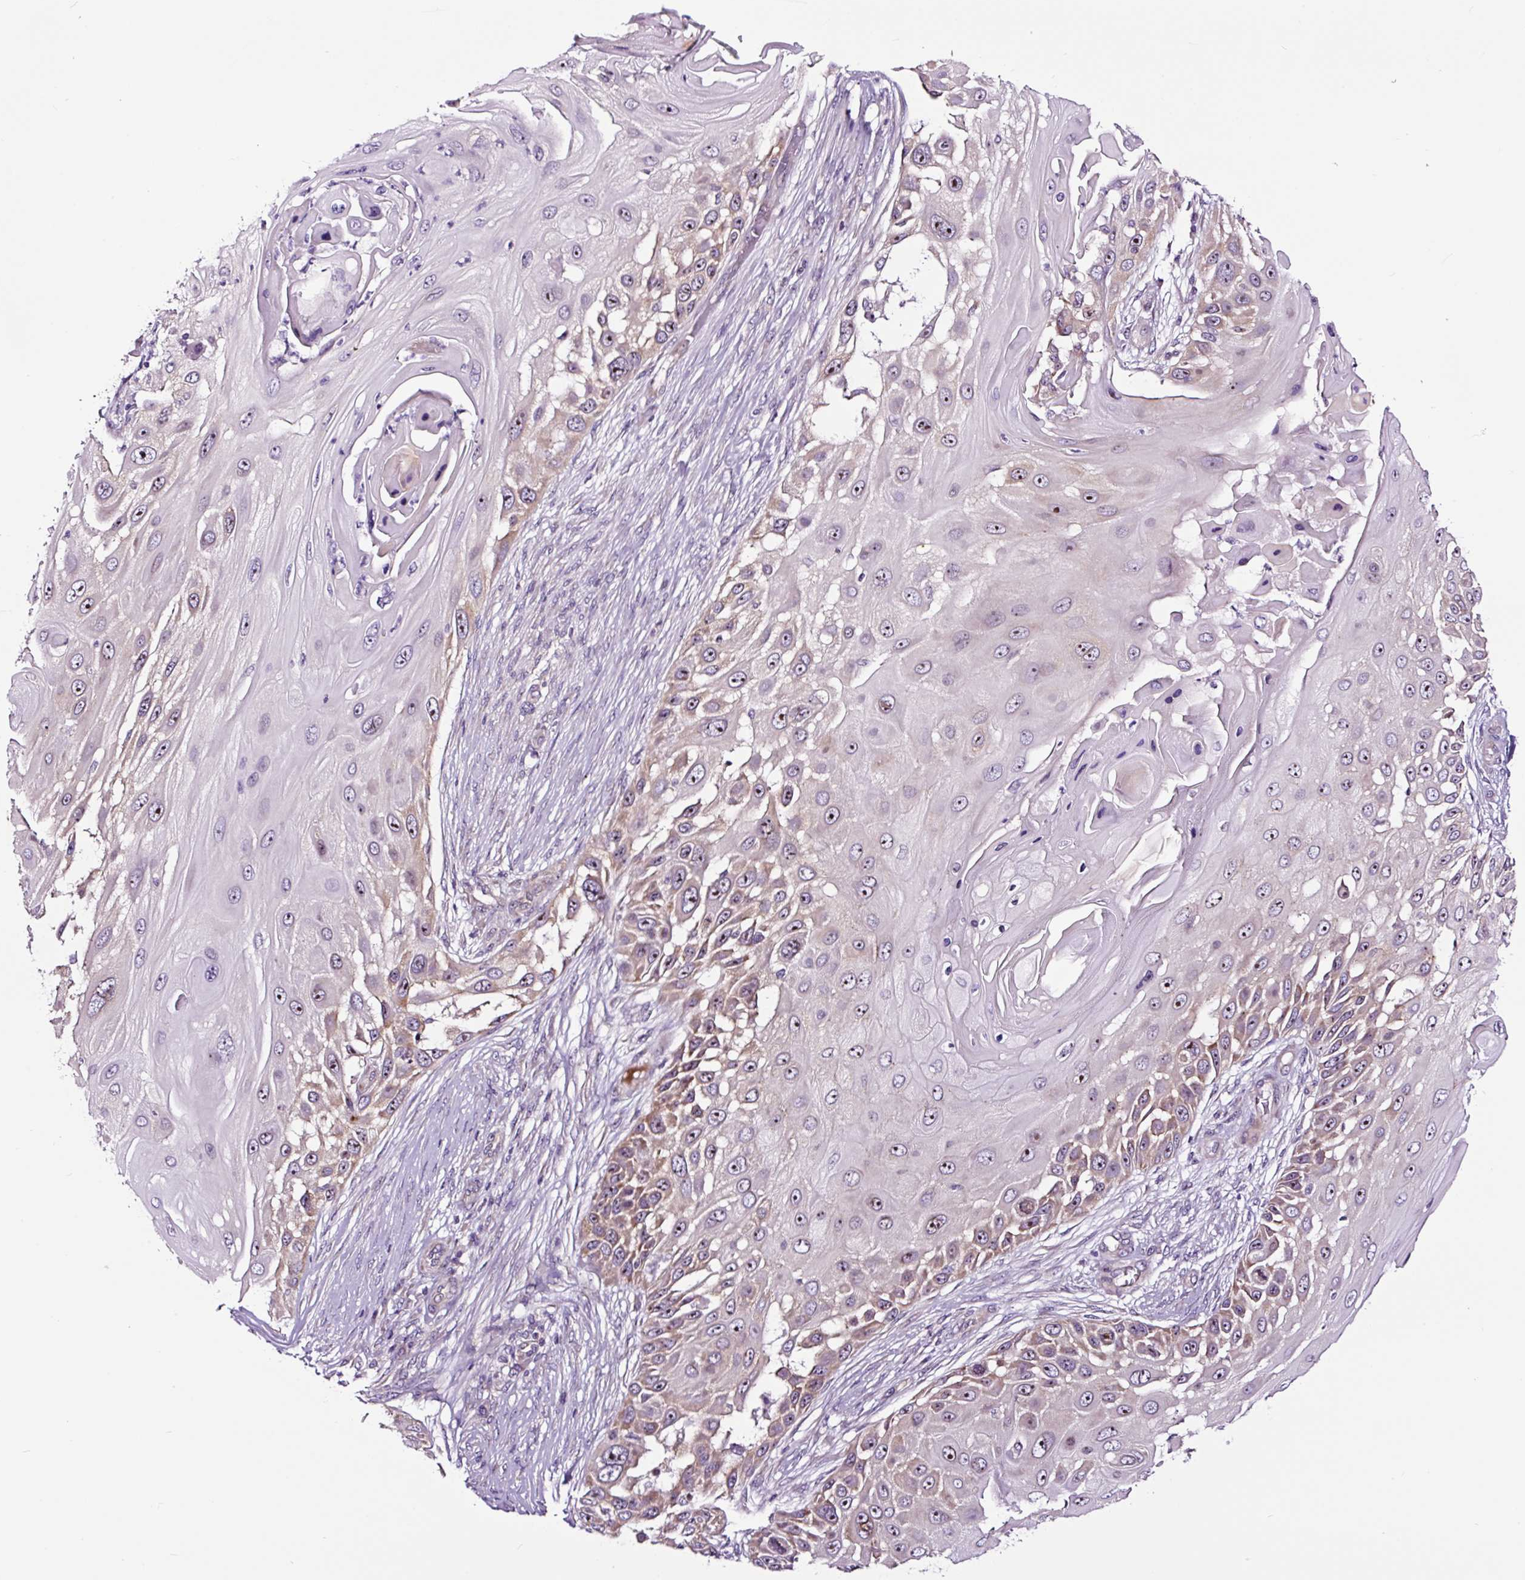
{"staining": {"intensity": "moderate", "quantity": "<25%", "location": "nuclear"}, "tissue": "skin cancer", "cell_type": "Tumor cells", "image_type": "cancer", "snomed": [{"axis": "morphology", "description": "Squamous cell carcinoma, NOS"}, {"axis": "topography", "description": "Skin"}], "caption": "Immunohistochemistry (DAB (3,3'-diaminobenzidine)) staining of human skin cancer (squamous cell carcinoma) demonstrates moderate nuclear protein expression in approximately <25% of tumor cells.", "gene": "NOM1", "patient": {"sex": "female", "age": 44}}